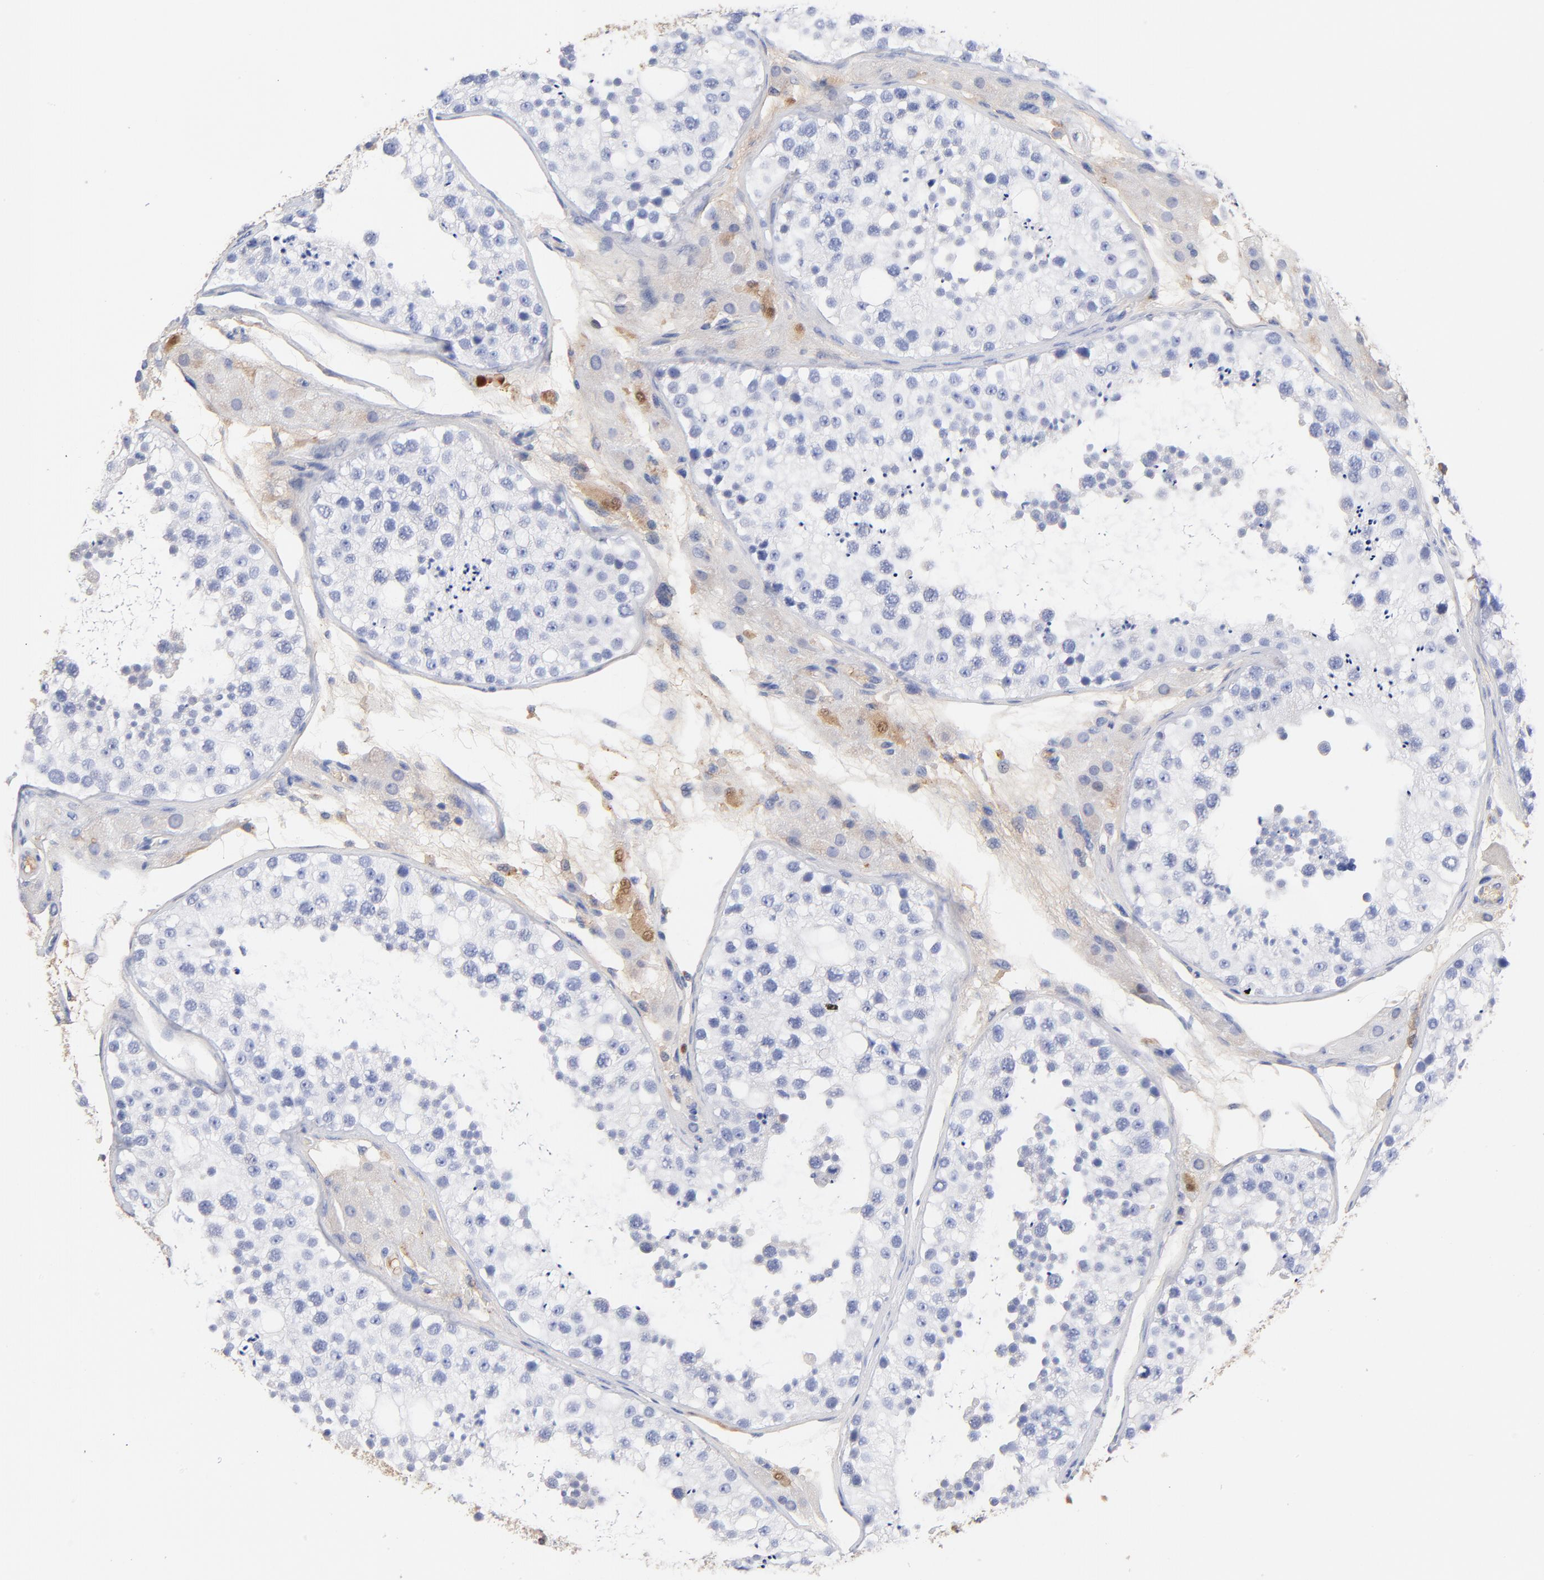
{"staining": {"intensity": "negative", "quantity": "none", "location": "none"}, "tissue": "testis", "cell_type": "Cells in seminiferous ducts", "image_type": "normal", "snomed": [{"axis": "morphology", "description": "Normal tissue, NOS"}, {"axis": "topography", "description": "Testis"}], "caption": "The histopathology image displays no significant positivity in cells in seminiferous ducts of testis. The staining was performed using DAB to visualize the protein expression in brown, while the nuclei were stained in blue with hematoxylin (Magnification: 20x).", "gene": "IGLV3", "patient": {"sex": "male", "age": 26}}